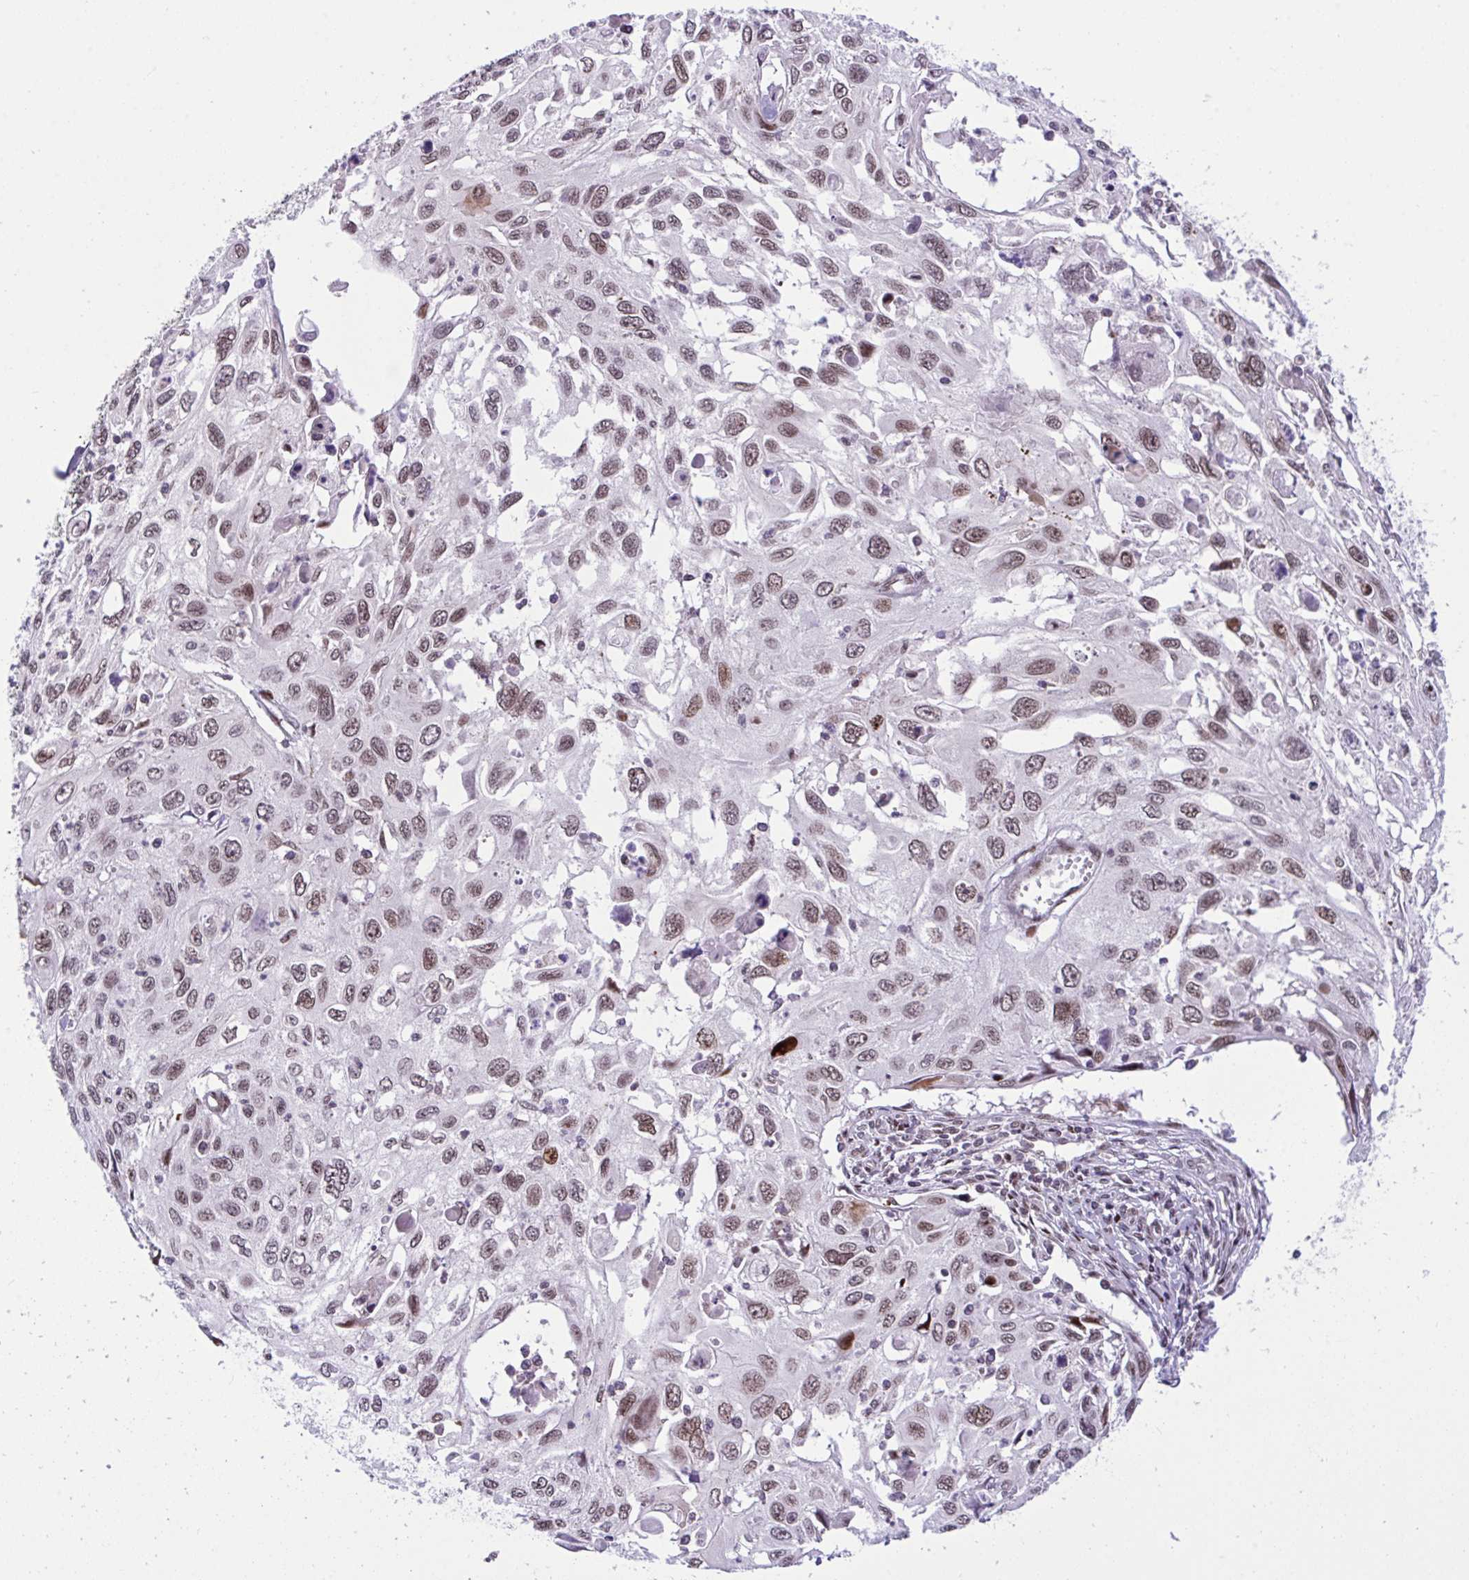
{"staining": {"intensity": "moderate", "quantity": ">75%", "location": "nuclear"}, "tissue": "cervical cancer", "cell_type": "Tumor cells", "image_type": "cancer", "snomed": [{"axis": "morphology", "description": "Squamous cell carcinoma, NOS"}, {"axis": "topography", "description": "Cervix"}], "caption": "Moderate nuclear expression for a protein is appreciated in about >75% of tumor cells of squamous cell carcinoma (cervical) using immunohistochemistry (IHC).", "gene": "ZFHX3", "patient": {"sex": "female", "age": 70}}